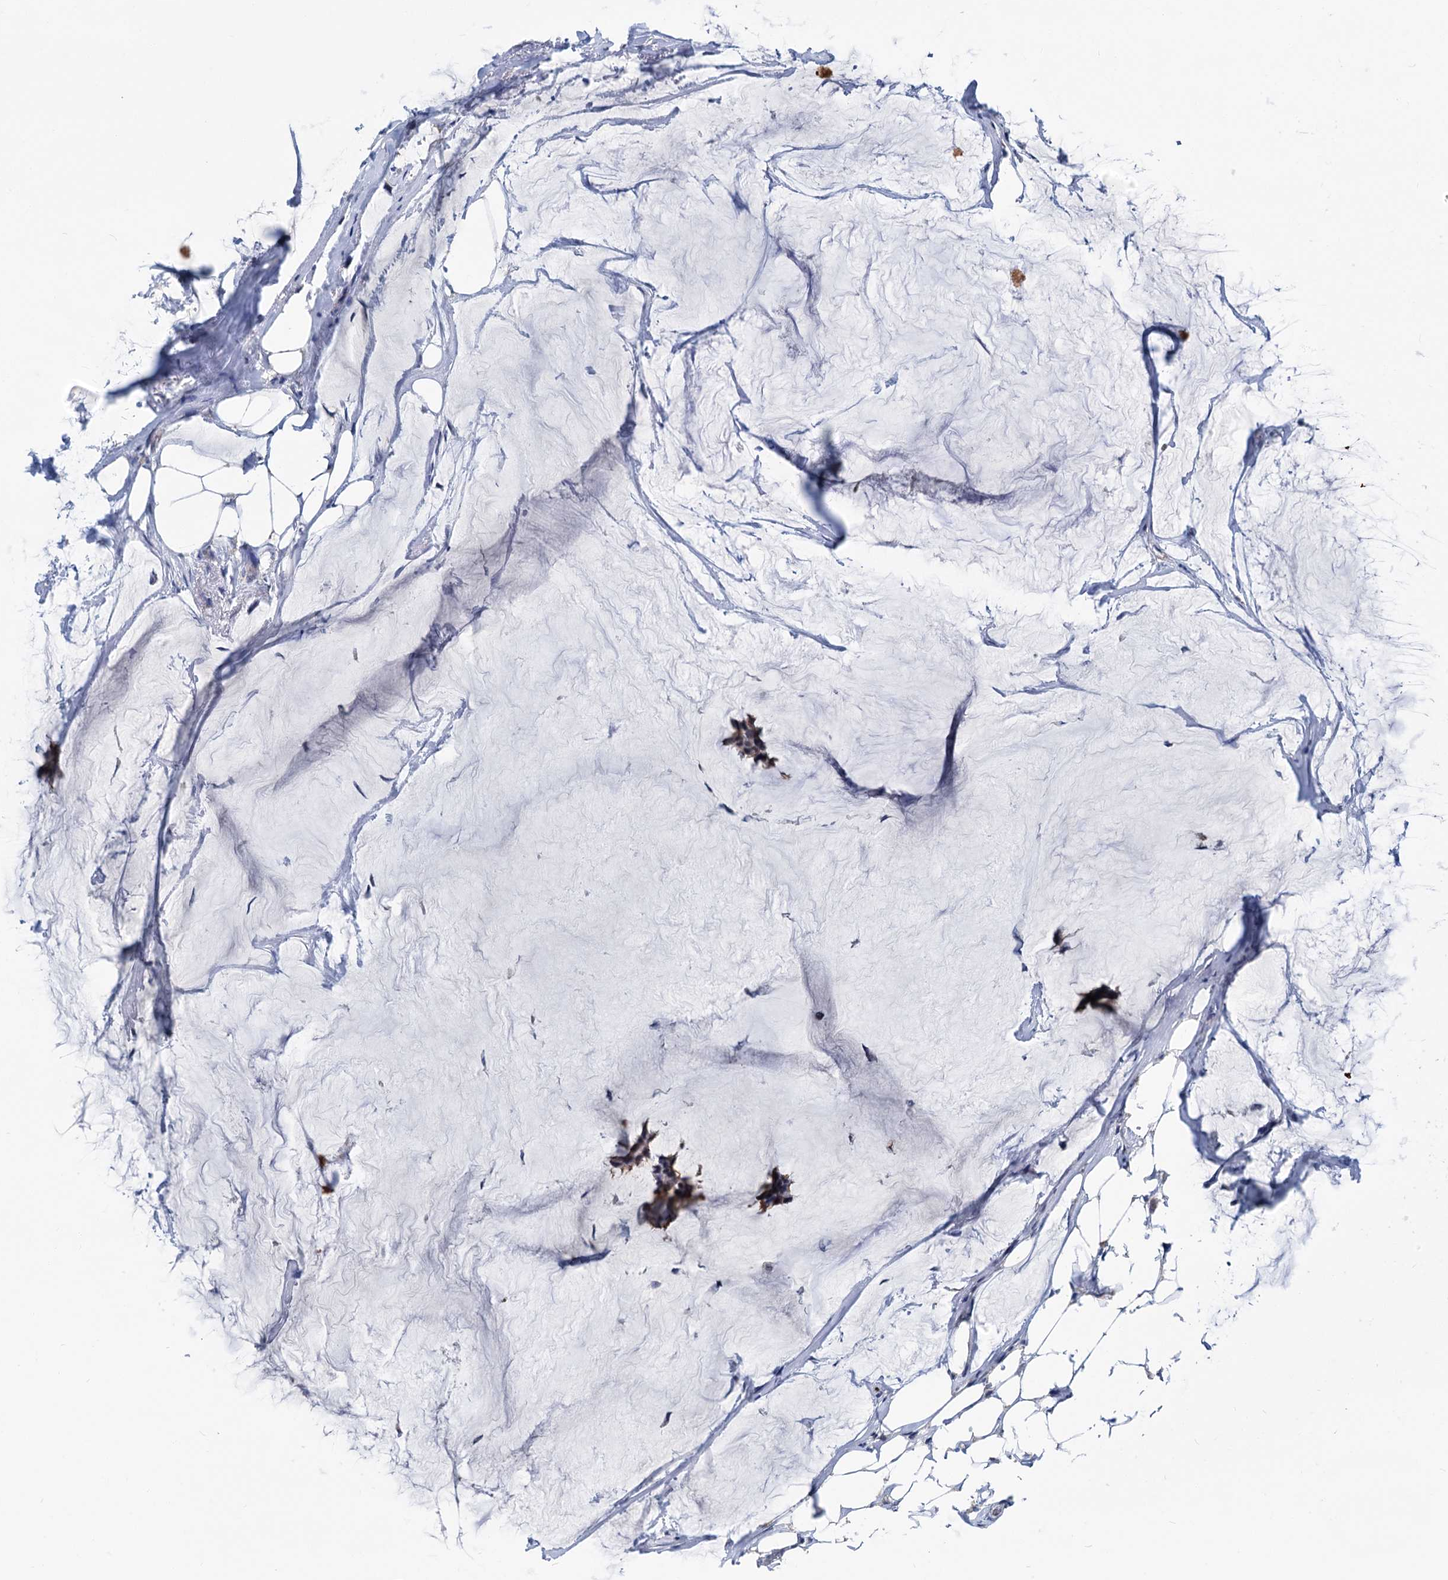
{"staining": {"intensity": "moderate", "quantity": ">75%", "location": "cytoplasmic/membranous,nuclear"}, "tissue": "breast cancer", "cell_type": "Tumor cells", "image_type": "cancer", "snomed": [{"axis": "morphology", "description": "Duct carcinoma"}, {"axis": "topography", "description": "Breast"}], "caption": "DAB (3,3'-diaminobenzidine) immunohistochemical staining of human breast invasive ductal carcinoma shows moderate cytoplasmic/membranous and nuclear protein staining in about >75% of tumor cells.", "gene": "GLO1", "patient": {"sex": "female", "age": 93}}